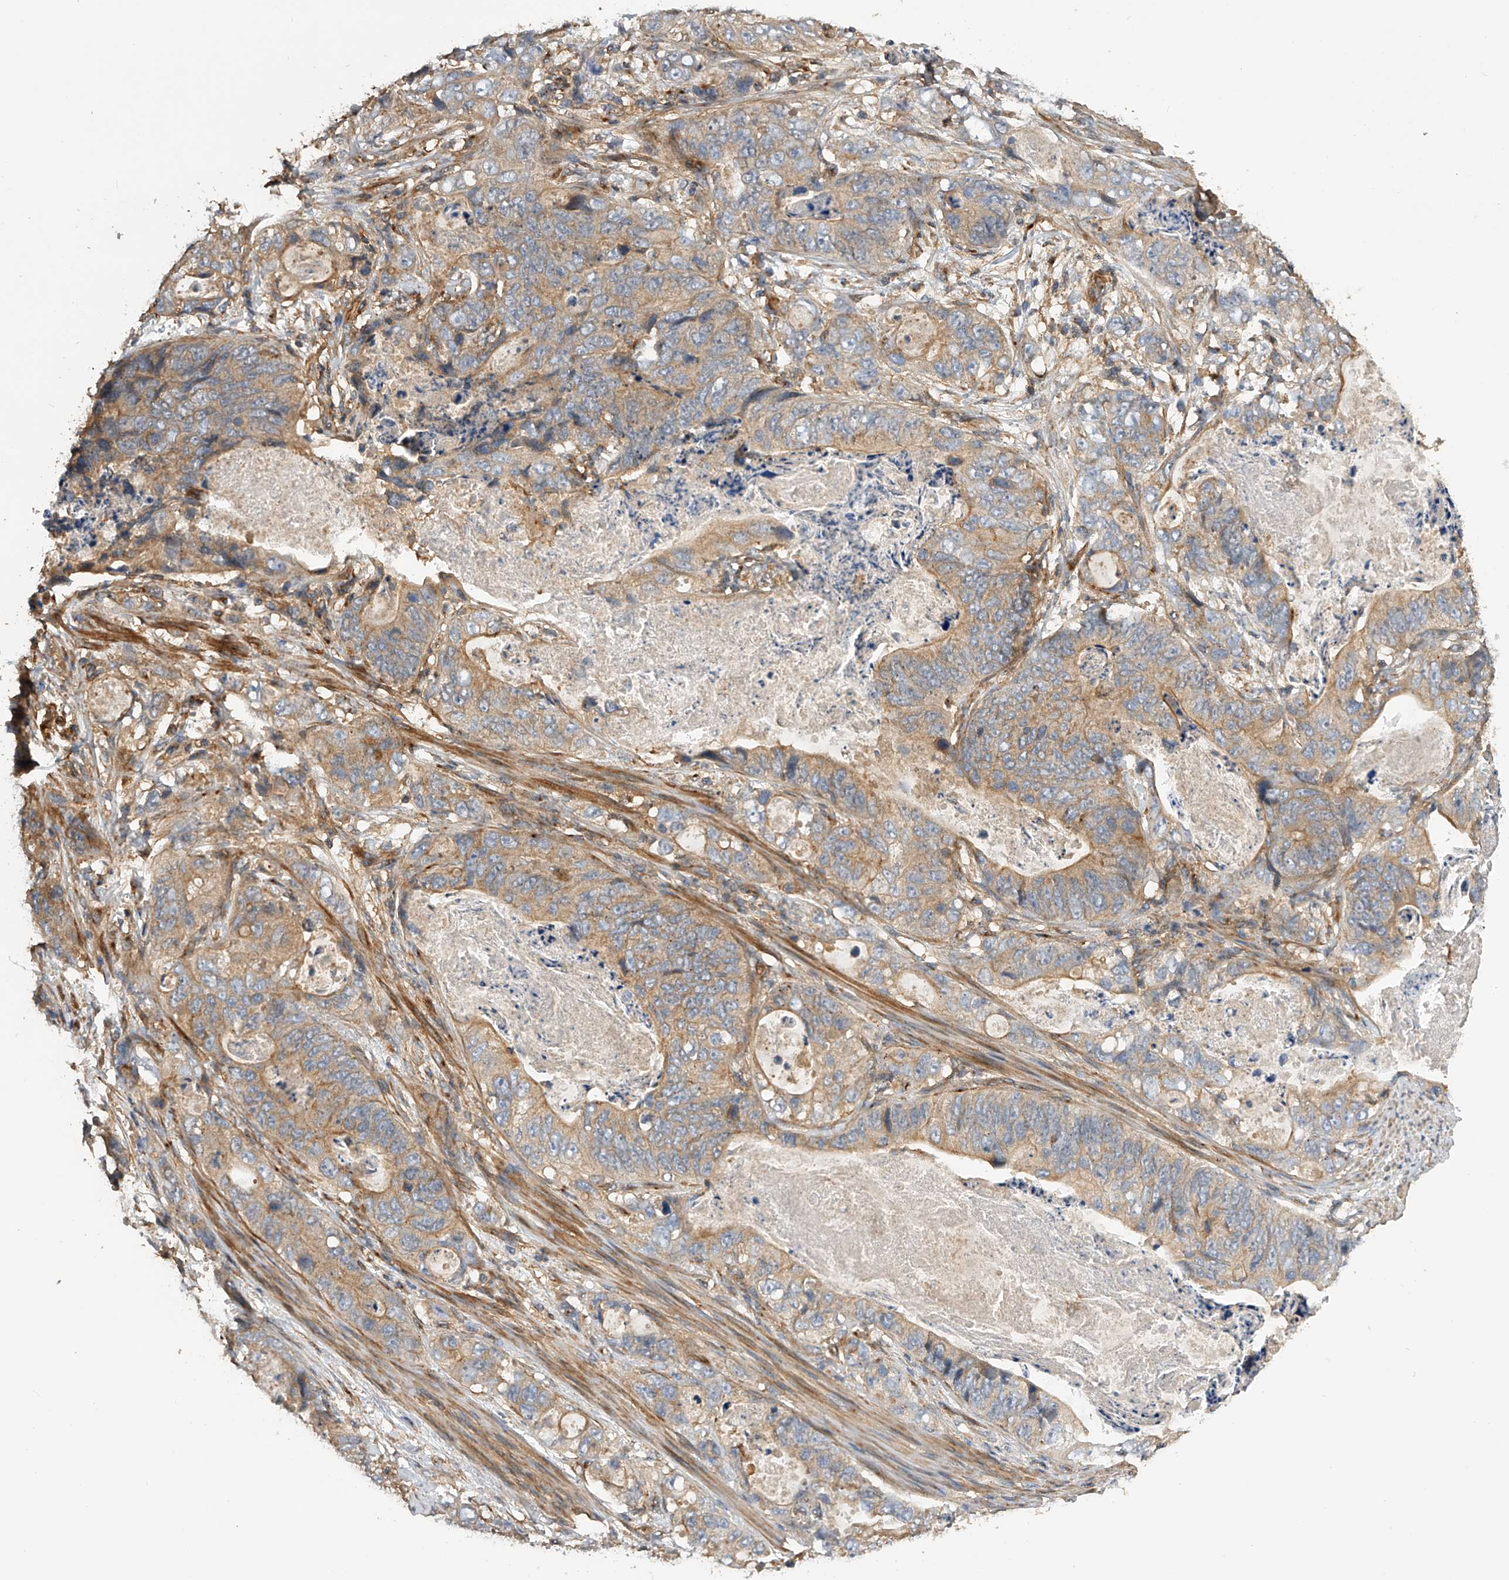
{"staining": {"intensity": "moderate", "quantity": "<25%", "location": "cytoplasmic/membranous"}, "tissue": "stomach cancer", "cell_type": "Tumor cells", "image_type": "cancer", "snomed": [{"axis": "morphology", "description": "Normal tissue, NOS"}, {"axis": "morphology", "description": "Adenocarcinoma, NOS"}, {"axis": "topography", "description": "Stomach"}], "caption": "An immunohistochemistry (IHC) image of neoplastic tissue is shown. Protein staining in brown labels moderate cytoplasmic/membranous positivity in adenocarcinoma (stomach) within tumor cells. (brown staining indicates protein expression, while blue staining denotes nuclei).", "gene": "PTPRA", "patient": {"sex": "female", "age": 89}}